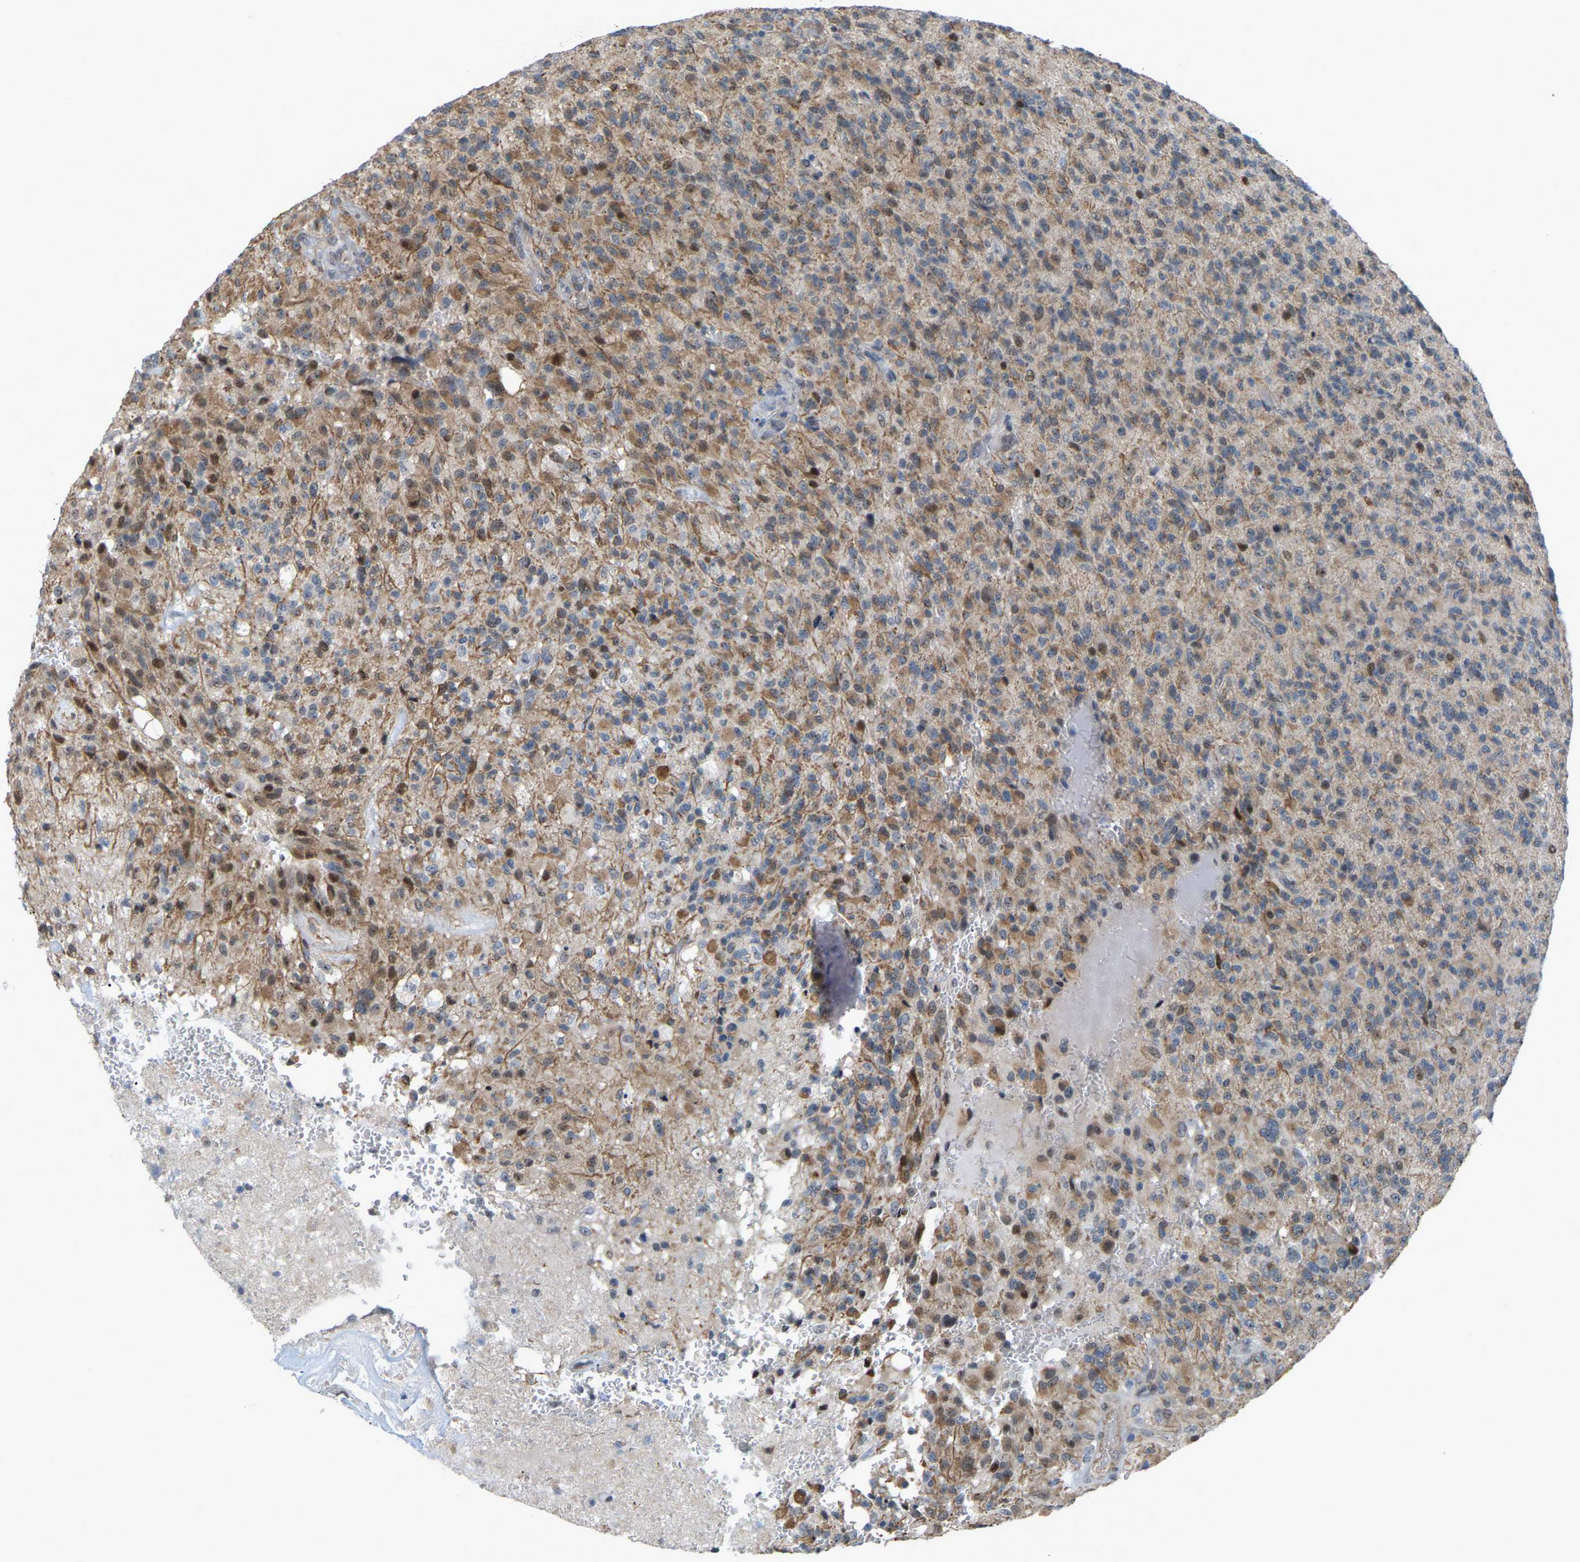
{"staining": {"intensity": "moderate", "quantity": ">75%", "location": "cytoplasmic/membranous"}, "tissue": "glioma", "cell_type": "Tumor cells", "image_type": "cancer", "snomed": [{"axis": "morphology", "description": "Glioma, malignant, High grade"}, {"axis": "topography", "description": "Brain"}], "caption": "This micrograph displays immunohistochemistry (IHC) staining of malignant high-grade glioma, with medium moderate cytoplasmic/membranous expression in approximately >75% of tumor cells.", "gene": "CROT", "patient": {"sex": "male", "age": 71}}